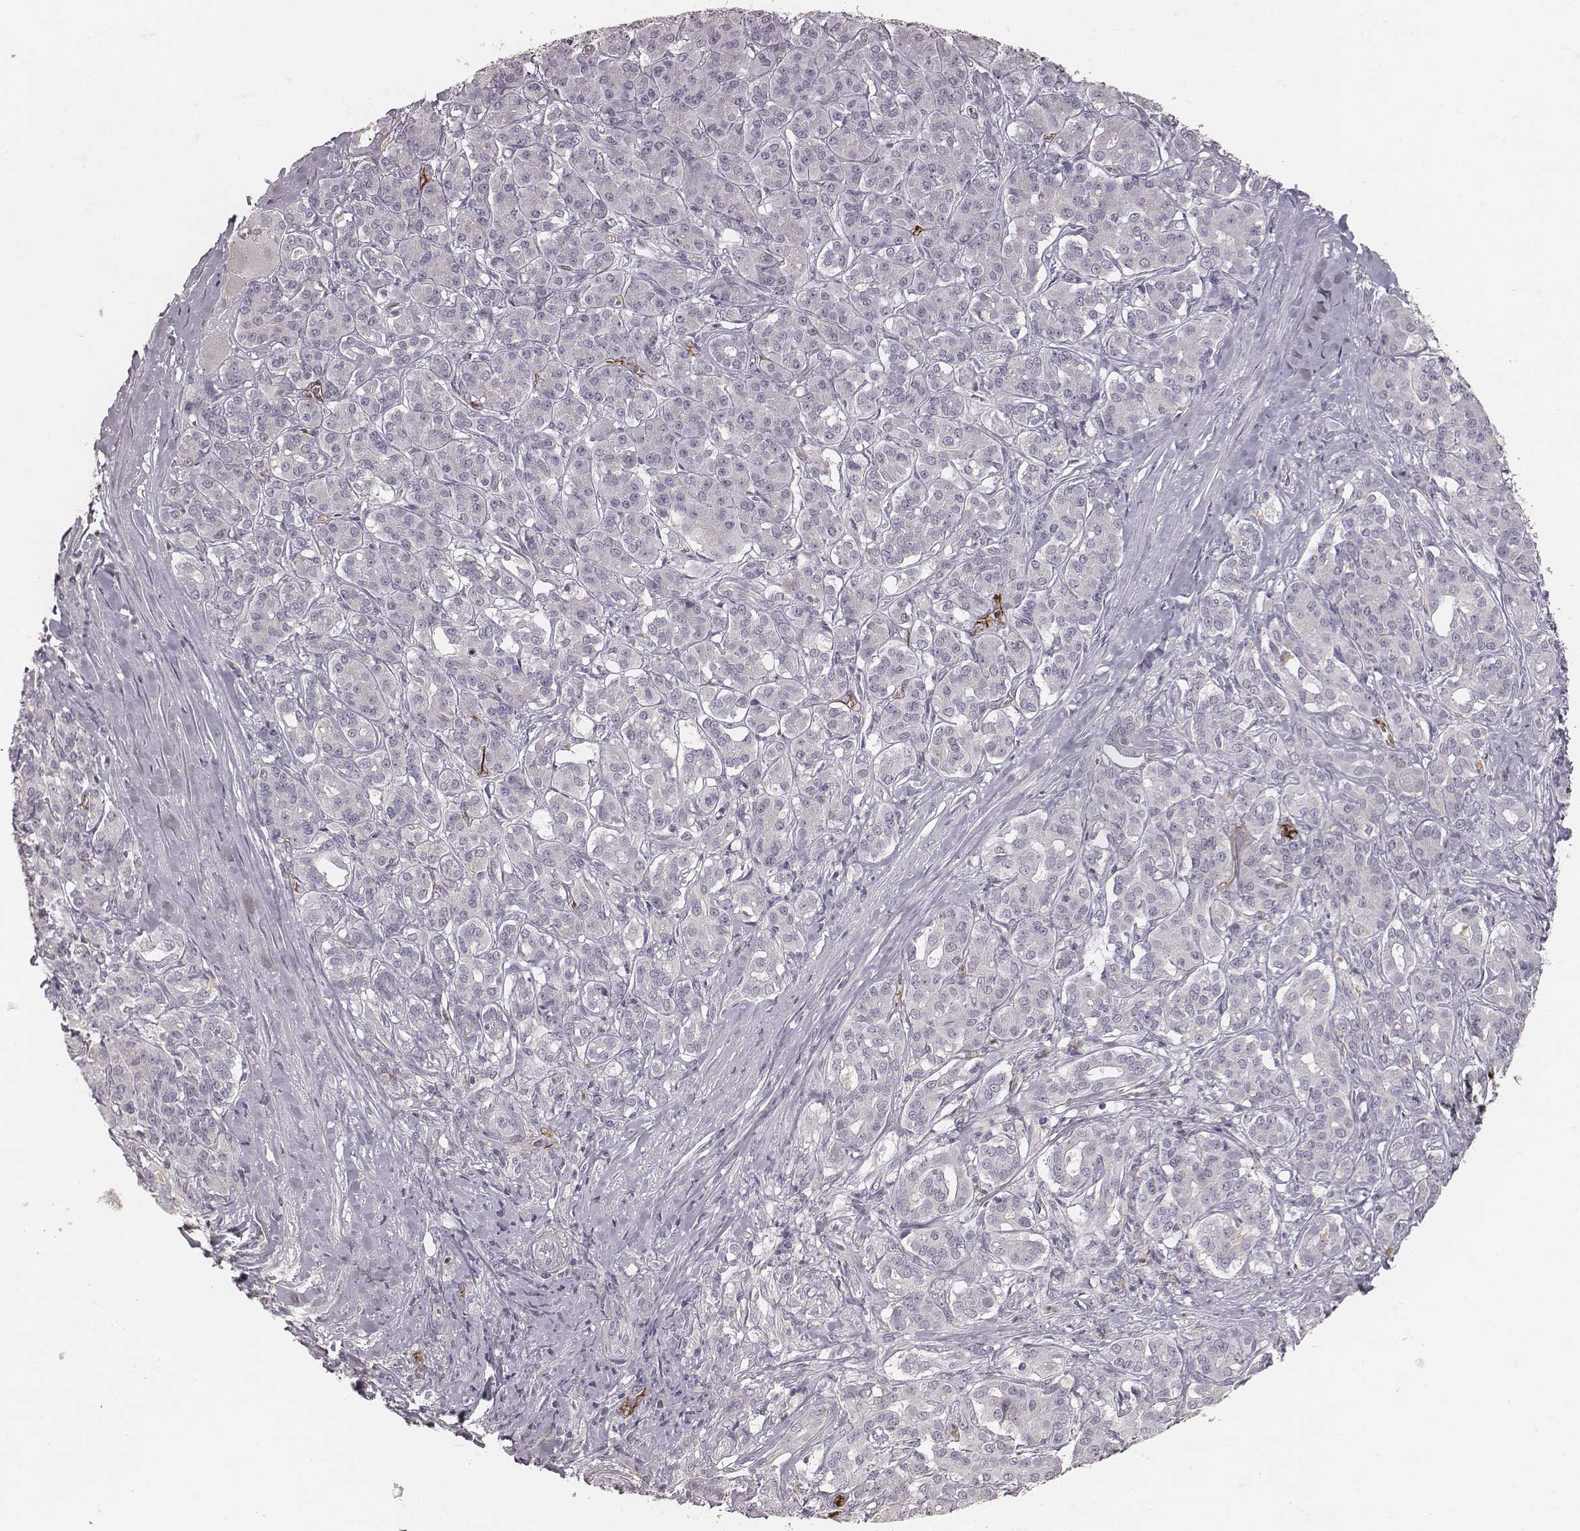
{"staining": {"intensity": "negative", "quantity": "none", "location": "none"}, "tissue": "pancreatic cancer", "cell_type": "Tumor cells", "image_type": "cancer", "snomed": [{"axis": "morphology", "description": "Normal tissue, NOS"}, {"axis": "morphology", "description": "Inflammation, NOS"}, {"axis": "morphology", "description": "Adenocarcinoma, NOS"}, {"axis": "topography", "description": "Pancreas"}], "caption": "High power microscopy photomicrograph of an immunohistochemistry micrograph of adenocarcinoma (pancreatic), revealing no significant expression in tumor cells. (Immunohistochemistry (ihc), brightfield microscopy, high magnification).", "gene": "MADCAM1", "patient": {"sex": "male", "age": 57}}